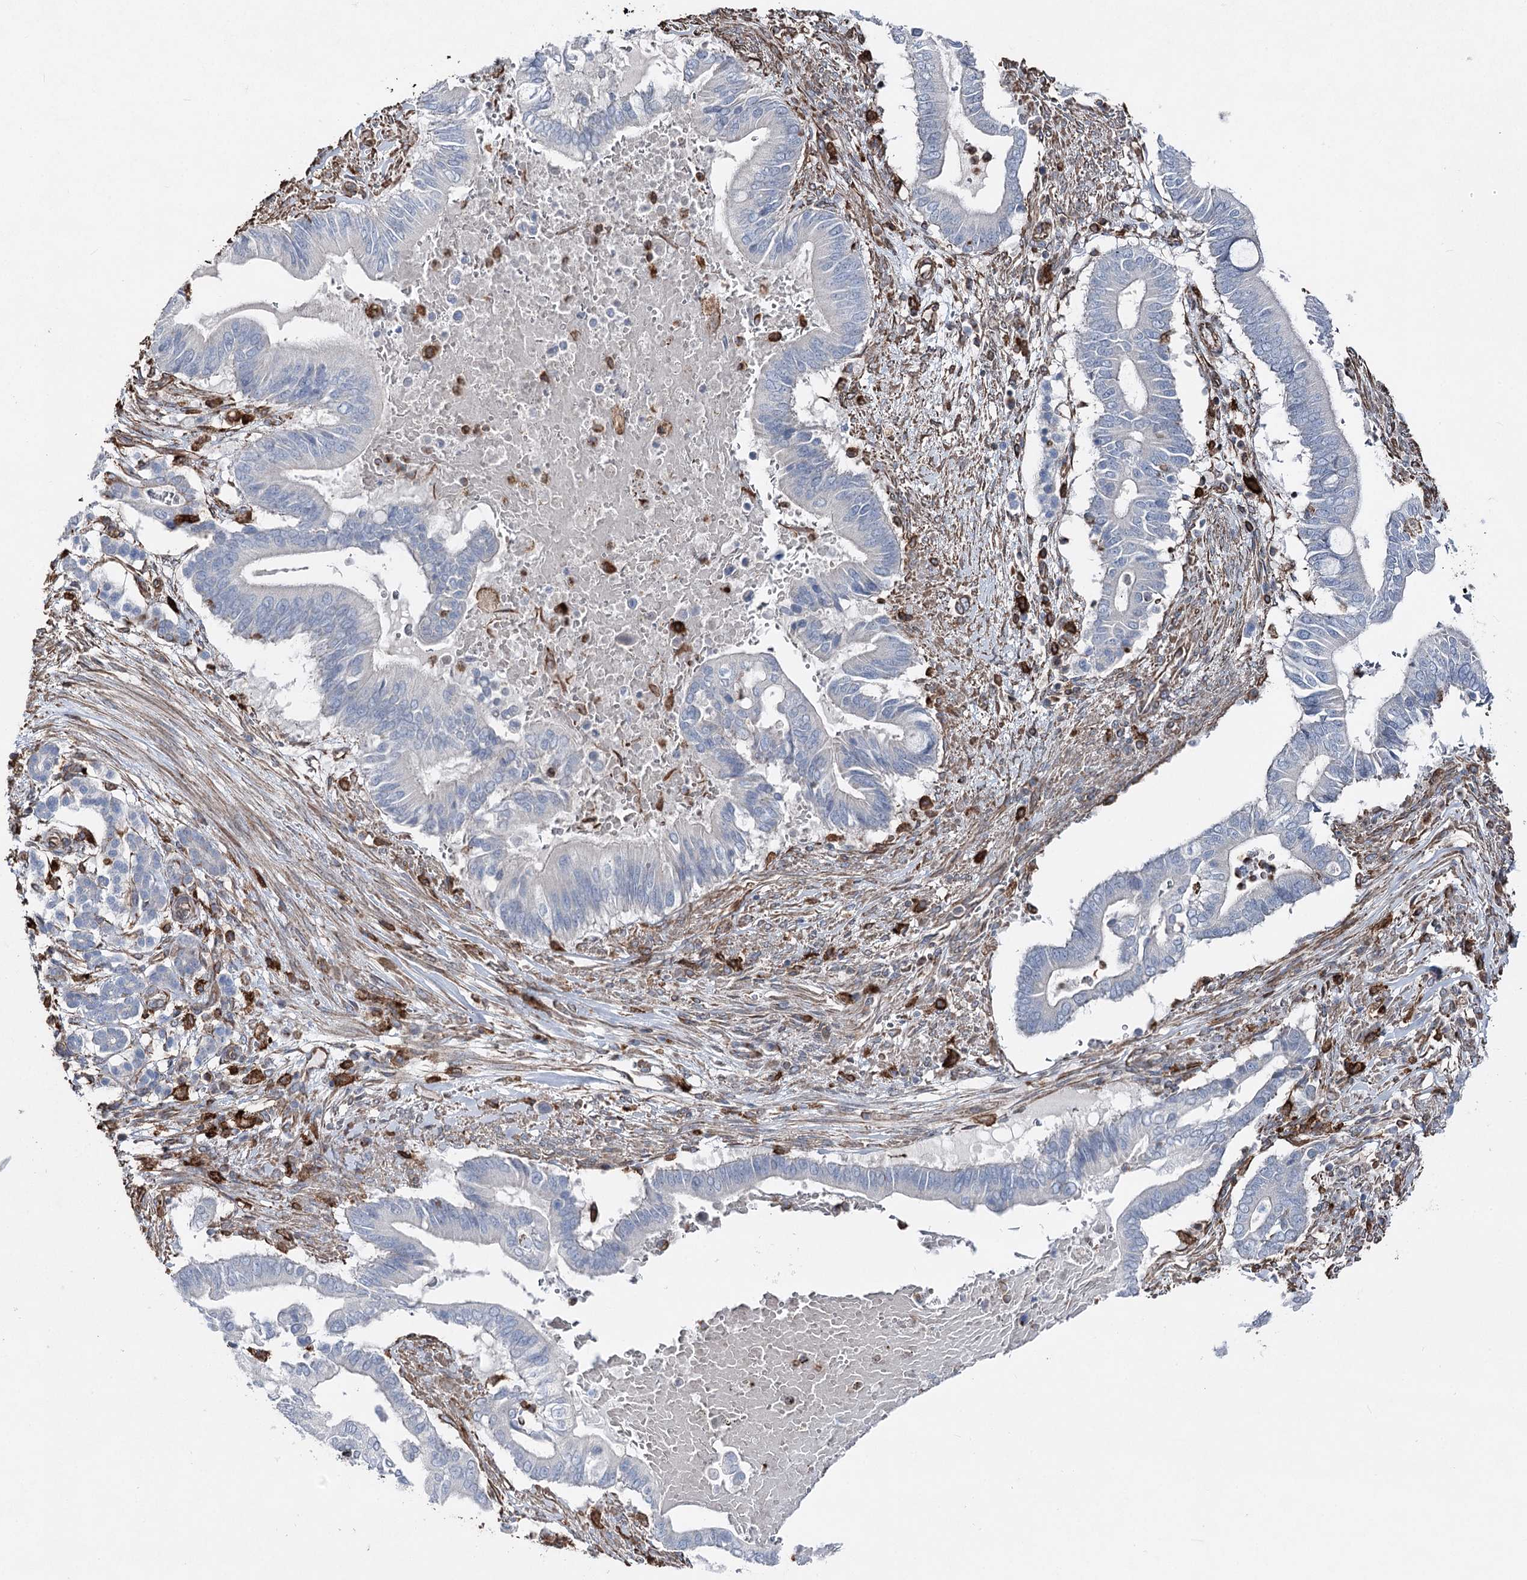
{"staining": {"intensity": "negative", "quantity": "none", "location": "none"}, "tissue": "pancreatic cancer", "cell_type": "Tumor cells", "image_type": "cancer", "snomed": [{"axis": "morphology", "description": "Adenocarcinoma, NOS"}, {"axis": "topography", "description": "Pancreas"}], "caption": "Human pancreatic adenocarcinoma stained for a protein using immunohistochemistry displays no staining in tumor cells.", "gene": "CLEC4M", "patient": {"sex": "male", "age": 68}}